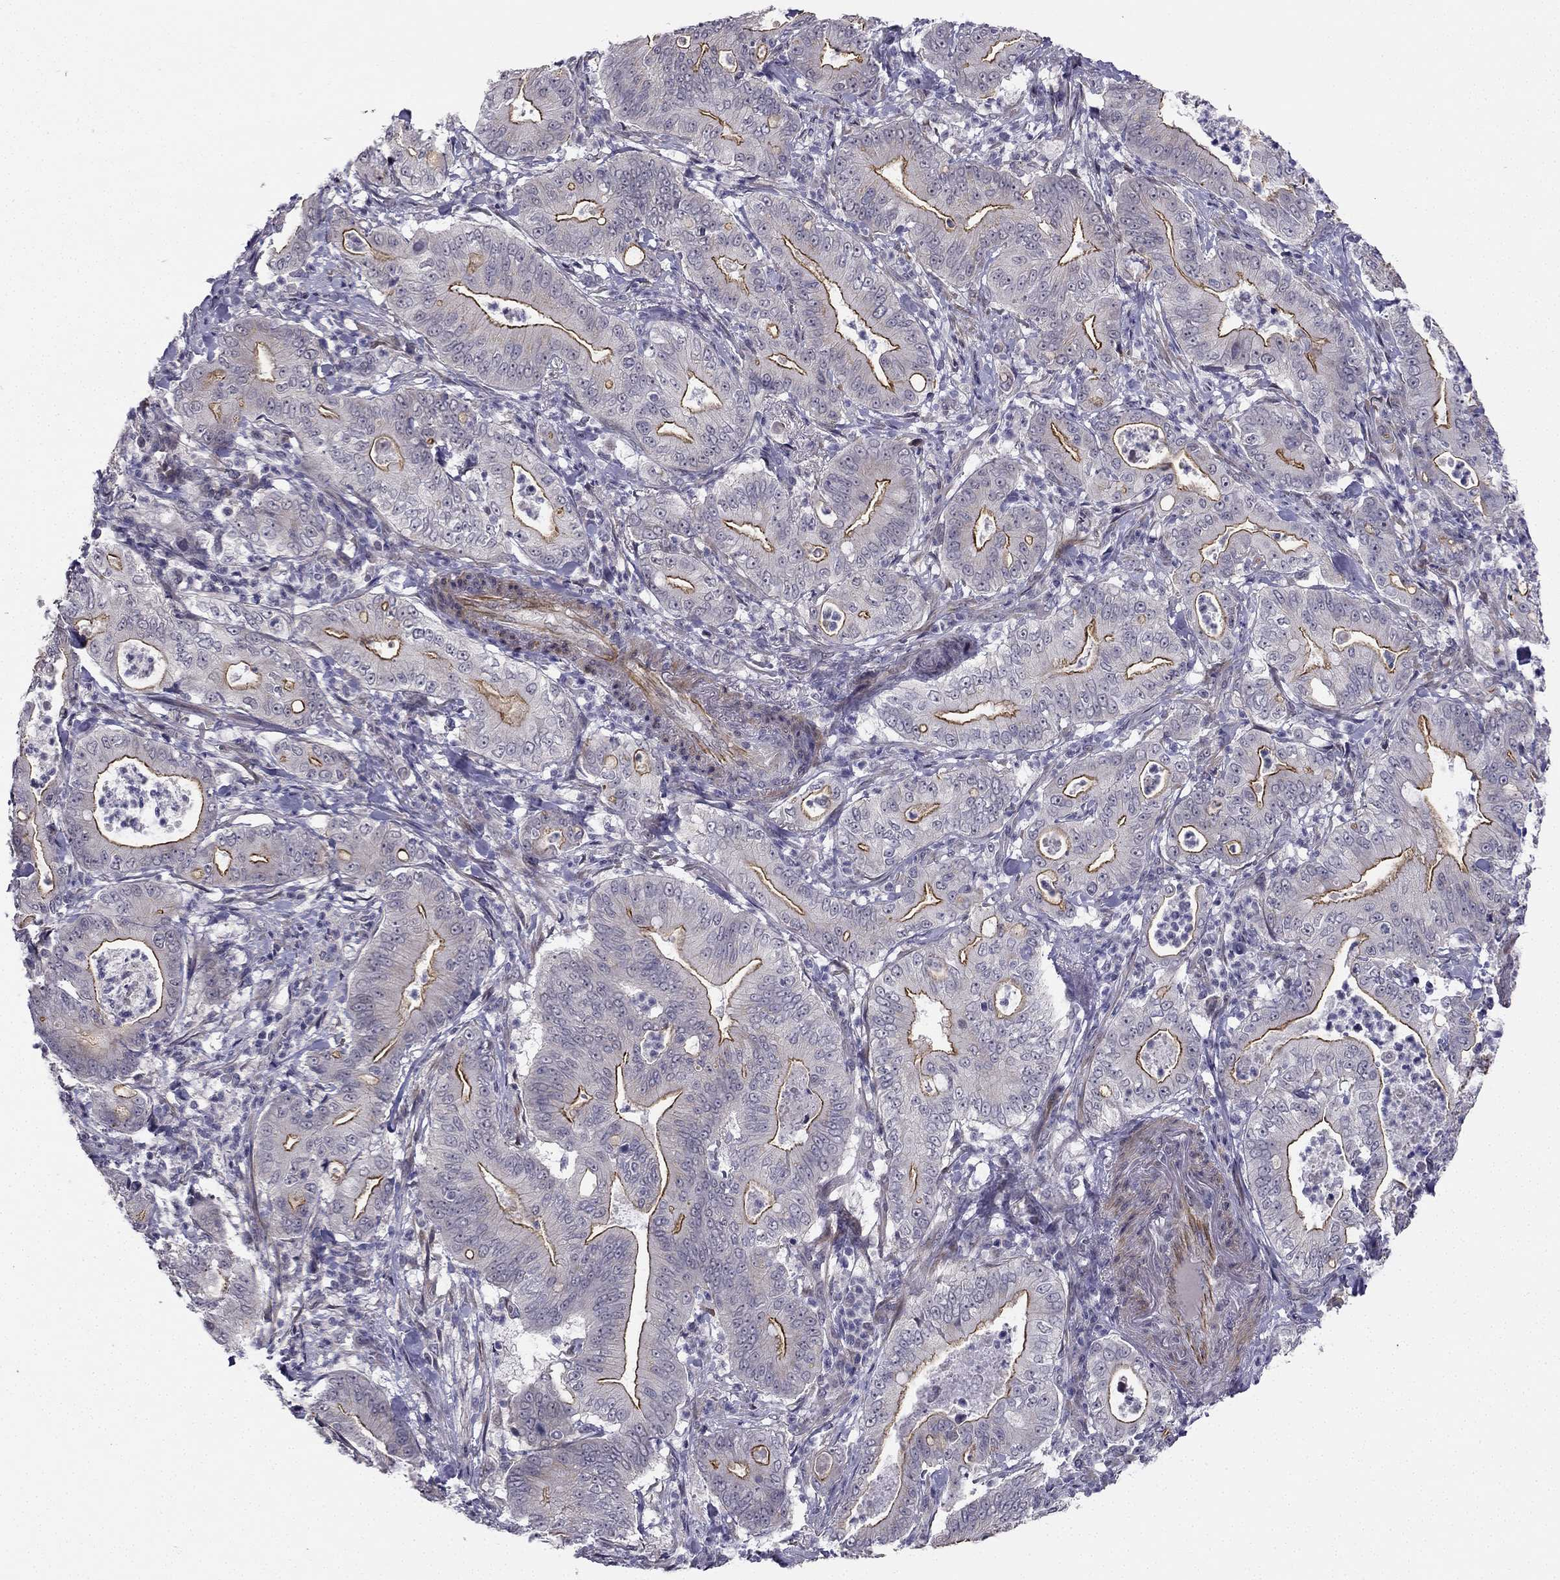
{"staining": {"intensity": "strong", "quantity": "25%-75%", "location": "cytoplasmic/membranous"}, "tissue": "pancreatic cancer", "cell_type": "Tumor cells", "image_type": "cancer", "snomed": [{"axis": "morphology", "description": "Adenocarcinoma, NOS"}, {"axis": "topography", "description": "Pancreas"}], "caption": "This image displays IHC staining of human pancreatic adenocarcinoma, with high strong cytoplasmic/membranous expression in about 25%-75% of tumor cells.", "gene": "CHST8", "patient": {"sex": "male", "age": 71}}